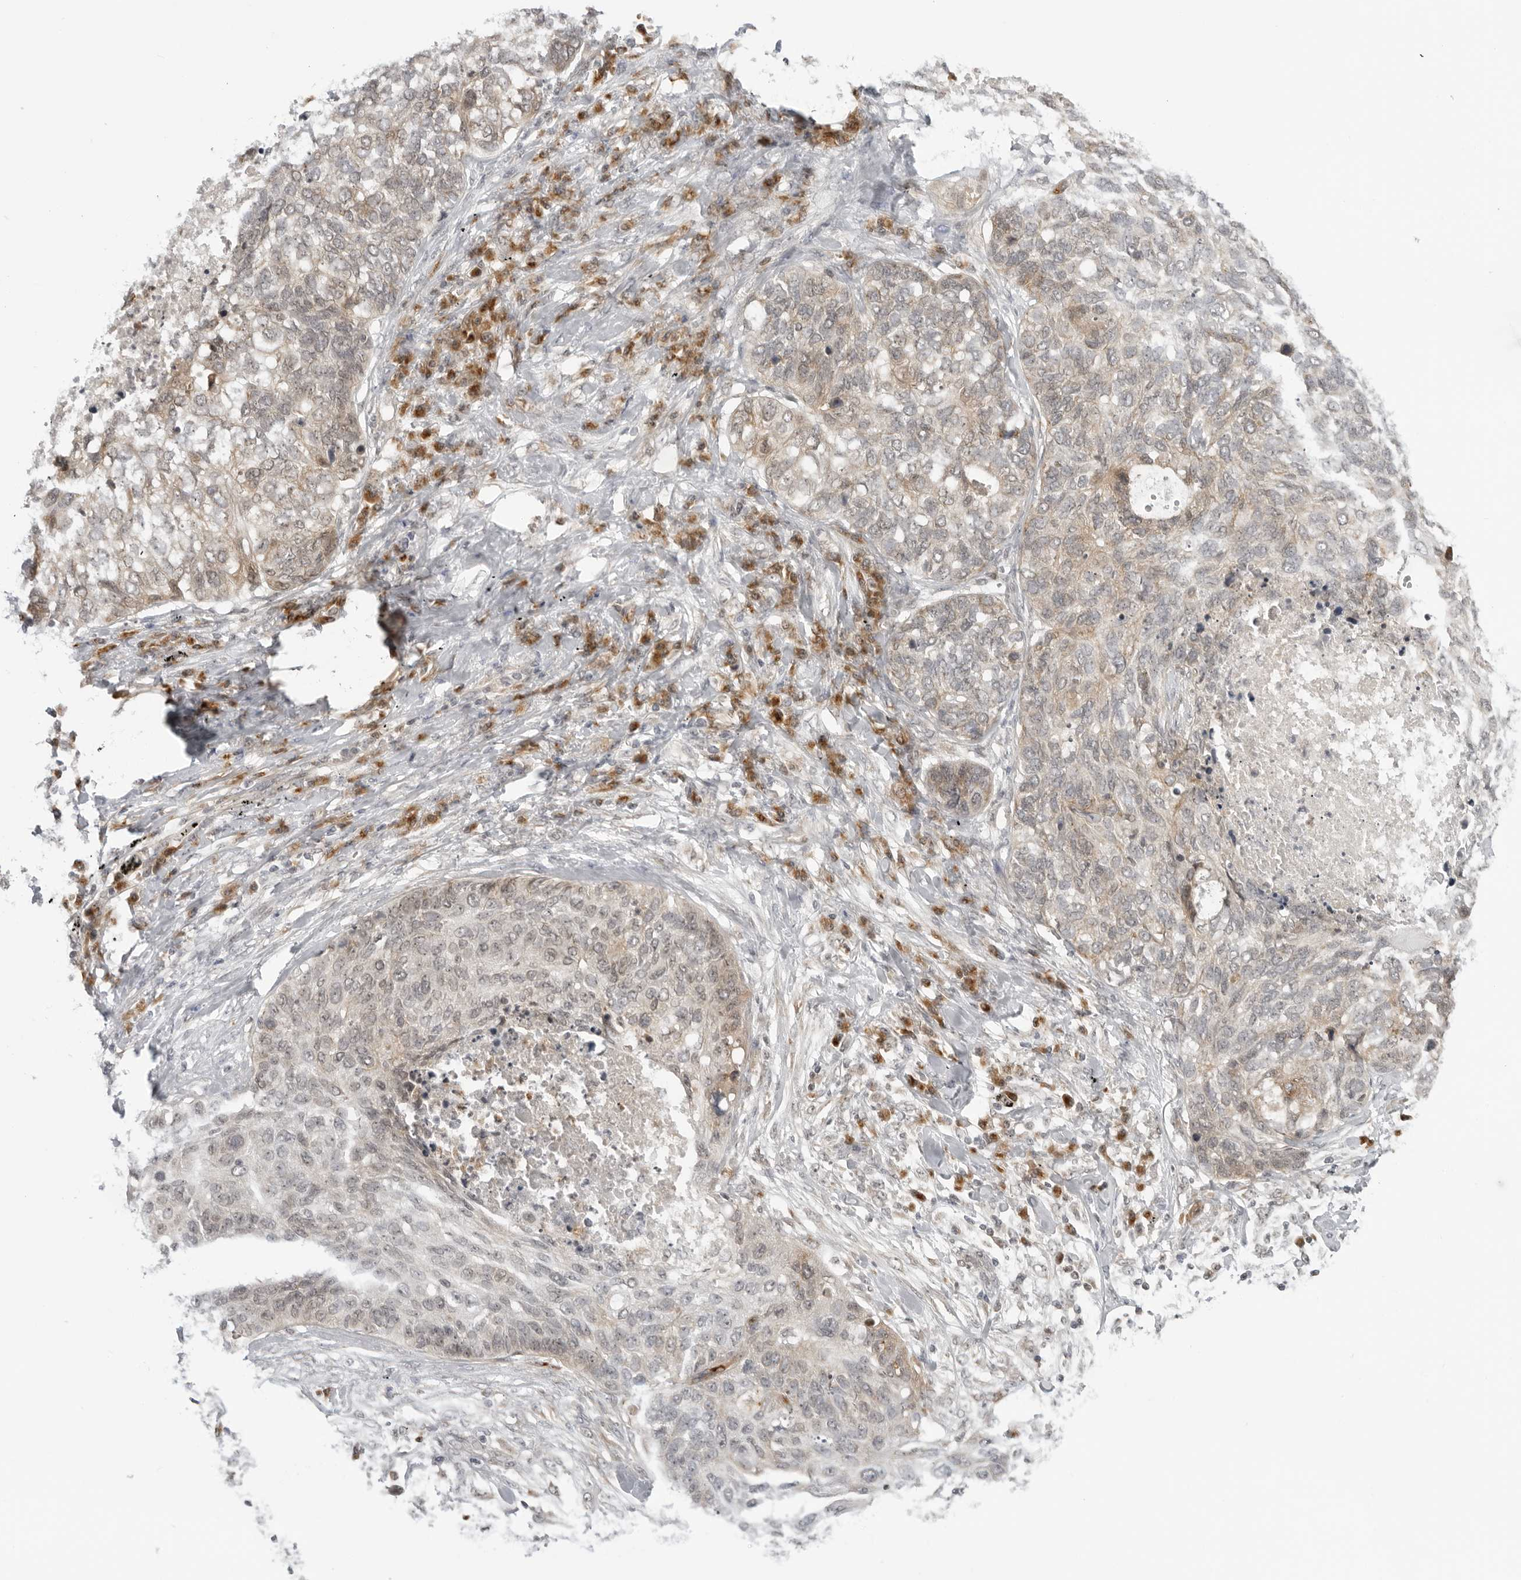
{"staining": {"intensity": "weak", "quantity": "25%-75%", "location": "cytoplasmic/membranous,nuclear"}, "tissue": "lung cancer", "cell_type": "Tumor cells", "image_type": "cancer", "snomed": [{"axis": "morphology", "description": "Squamous cell carcinoma, NOS"}, {"axis": "topography", "description": "Lung"}], "caption": "Protein analysis of lung cancer tissue reveals weak cytoplasmic/membranous and nuclear positivity in about 25%-75% of tumor cells.", "gene": "SUGCT", "patient": {"sex": "female", "age": 63}}